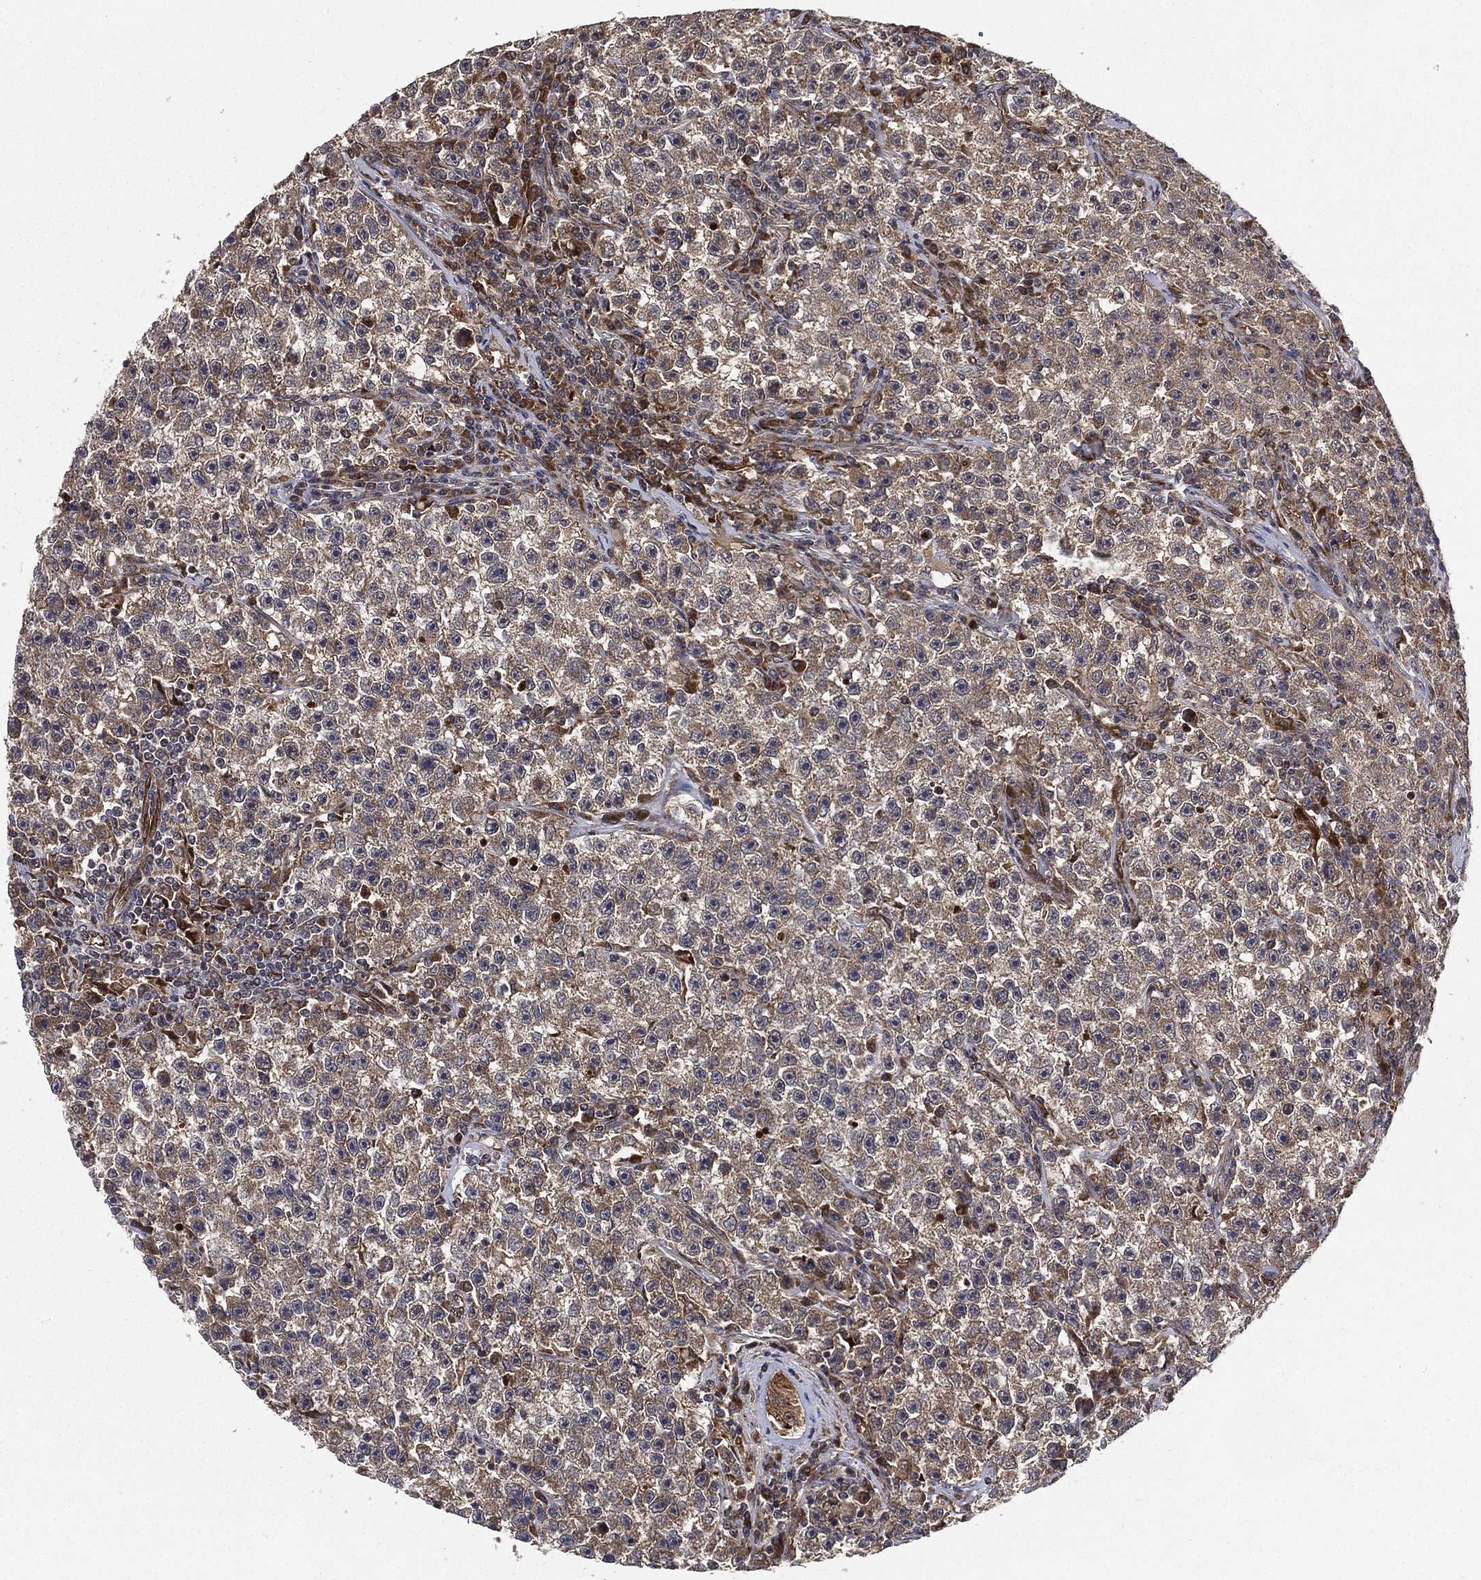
{"staining": {"intensity": "strong", "quantity": "<25%", "location": "cytoplasmic/membranous"}, "tissue": "testis cancer", "cell_type": "Tumor cells", "image_type": "cancer", "snomed": [{"axis": "morphology", "description": "Seminoma, NOS"}, {"axis": "topography", "description": "Testis"}], "caption": "Immunohistochemical staining of testis seminoma reveals strong cytoplasmic/membranous protein expression in about <25% of tumor cells. Using DAB (brown) and hematoxylin (blue) stains, captured at high magnification using brightfield microscopy.", "gene": "RAB11FIP4", "patient": {"sex": "male", "age": 22}}